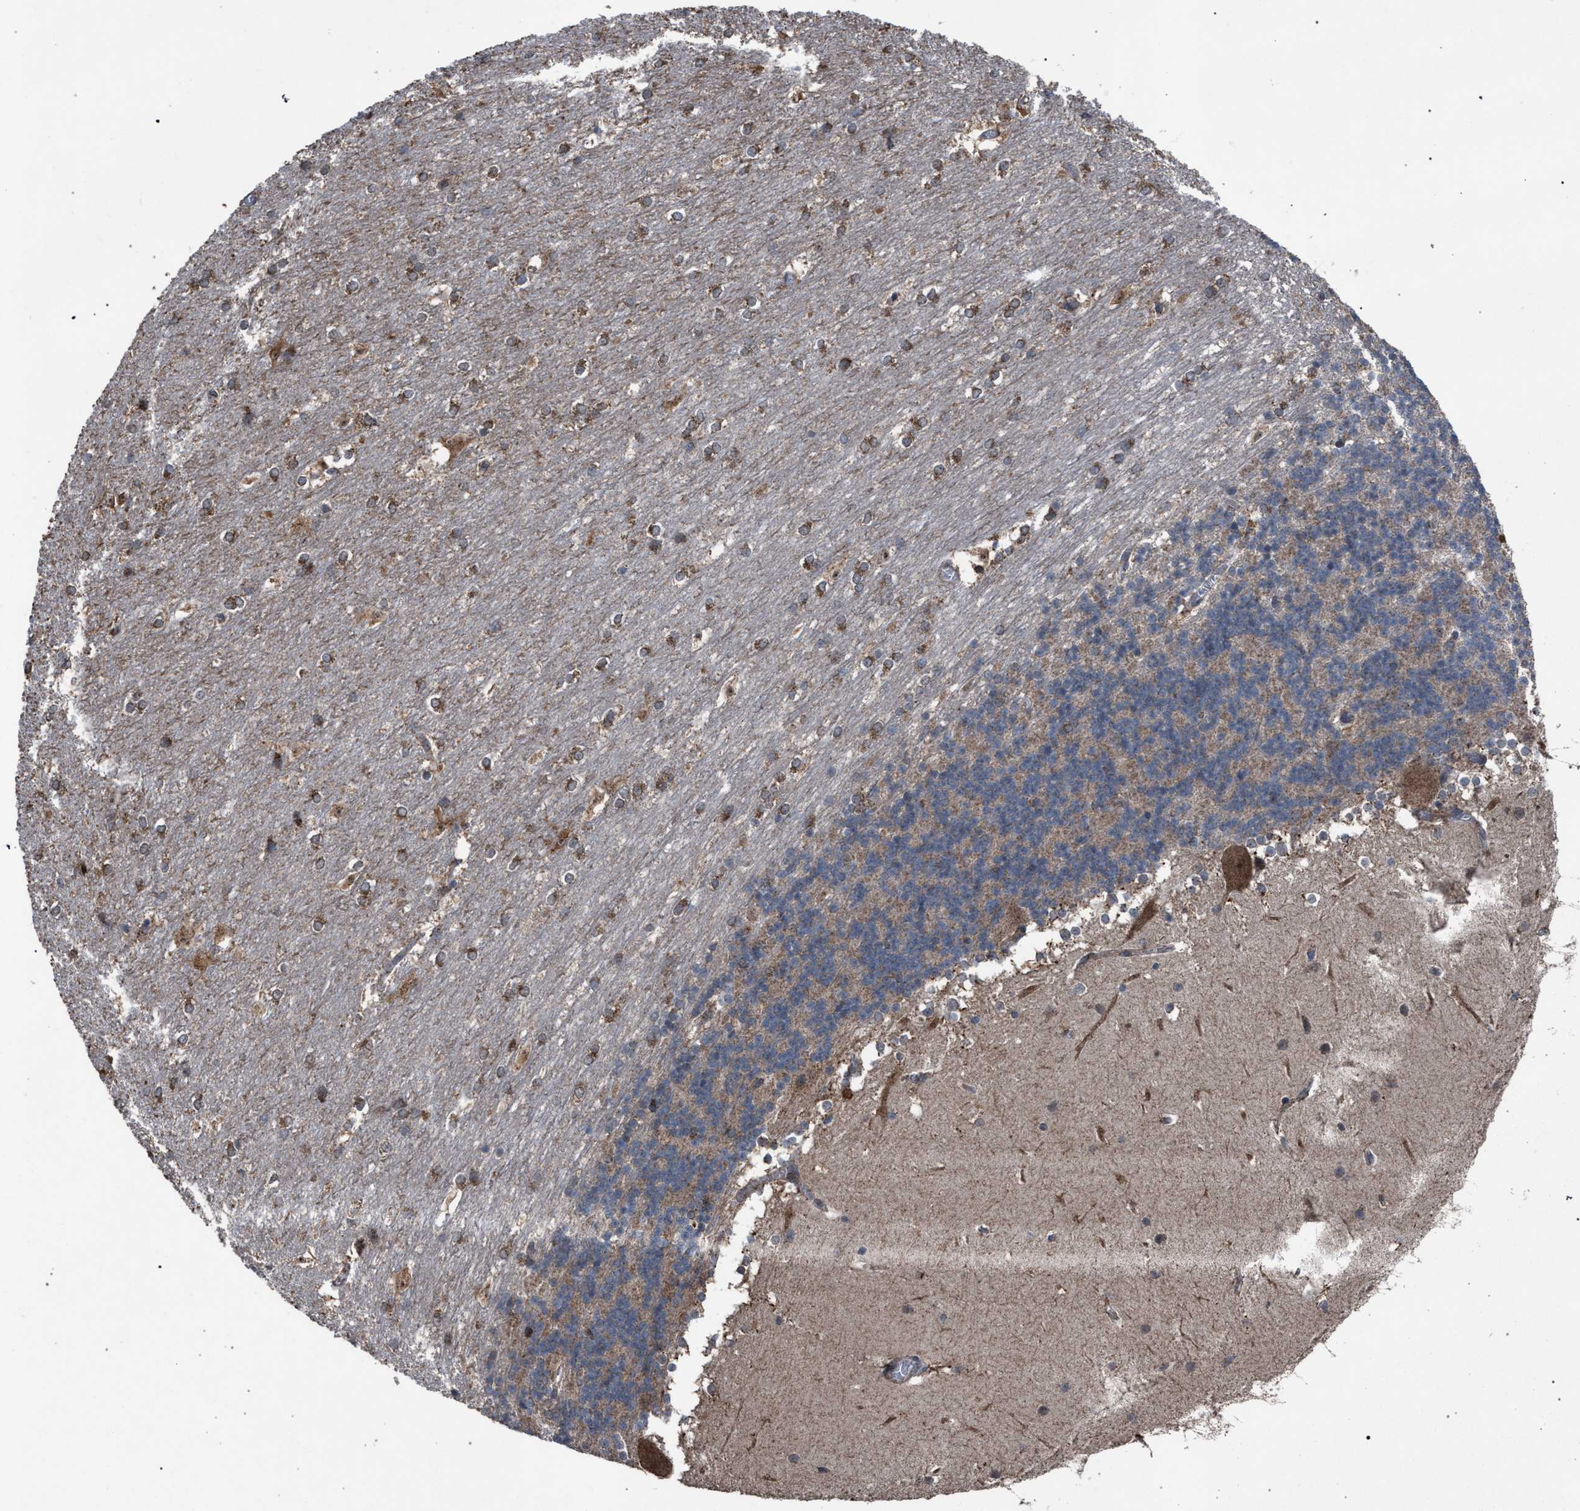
{"staining": {"intensity": "moderate", "quantity": "<25%", "location": "cytoplasmic/membranous"}, "tissue": "cerebellum", "cell_type": "Cells in granular layer", "image_type": "normal", "snomed": [{"axis": "morphology", "description": "Normal tissue, NOS"}, {"axis": "topography", "description": "Cerebellum"}], "caption": "High-power microscopy captured an immunohistochemistry (IHC) micrograph of unremarkable cerebellum, revealing moderate cytoplasmic/membranous staining in about <25% of cells in granular layer.", "gene": "HSD17B4", "patient": {"sex": "female", "age": 19}}